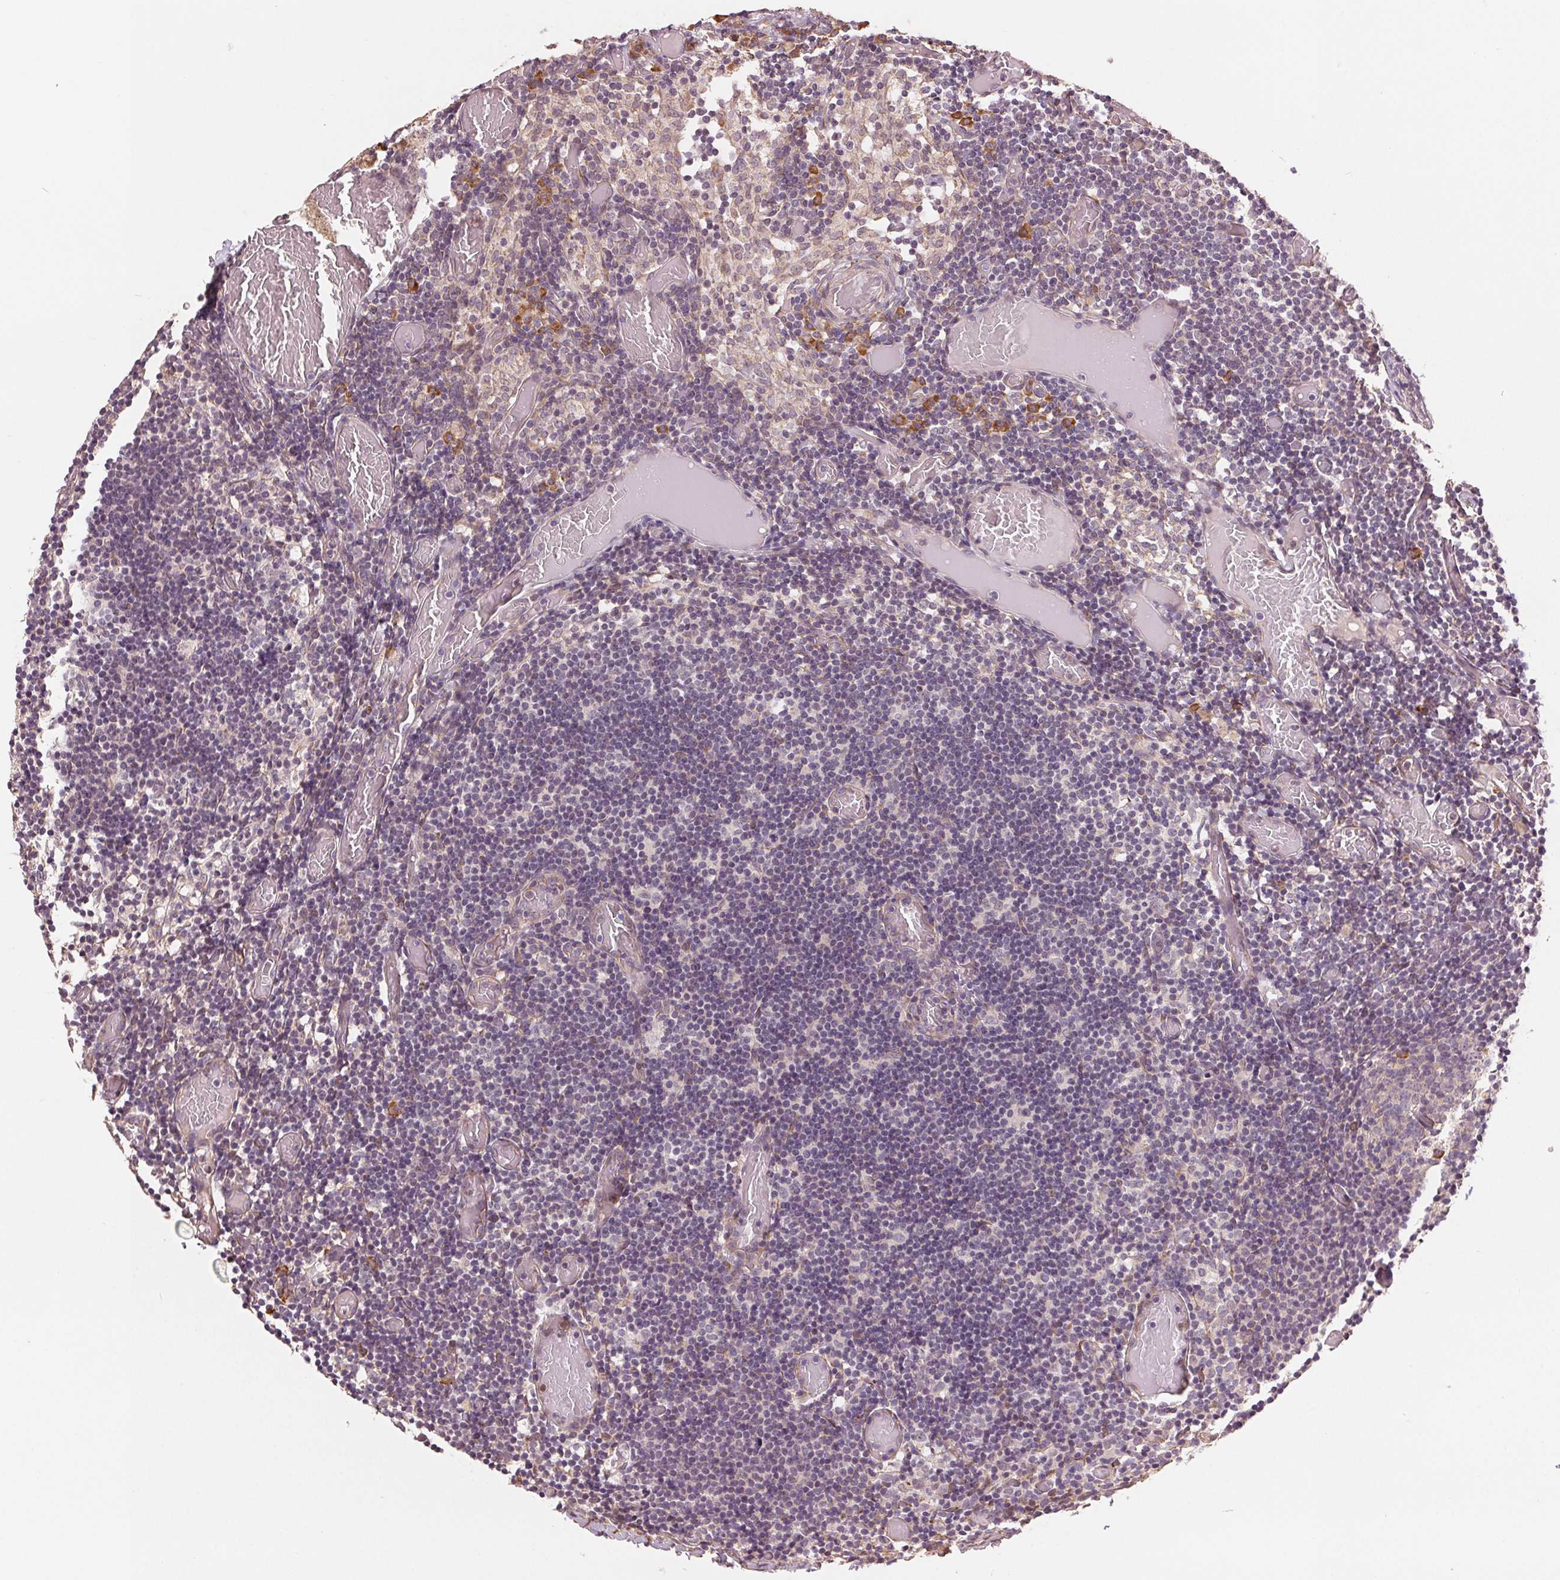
{"staining": {"intensity": "negative", "quantity": "none", "location": "none"}, "tissue": "lymph node", "cell_type": "Germinal center cells", "image_type": "normal", "snomed": [{"axis": "morphology", "description": "Normal tissue, NOS"}, {"axis": "topography", "description": "Lymph node"}], "caption": "Photomicrograph shows no significant protein expression in germinal center cells of normal lymph node.", "gene": "SLC20A1", "patient": {"sex": "female", "age": 41}}